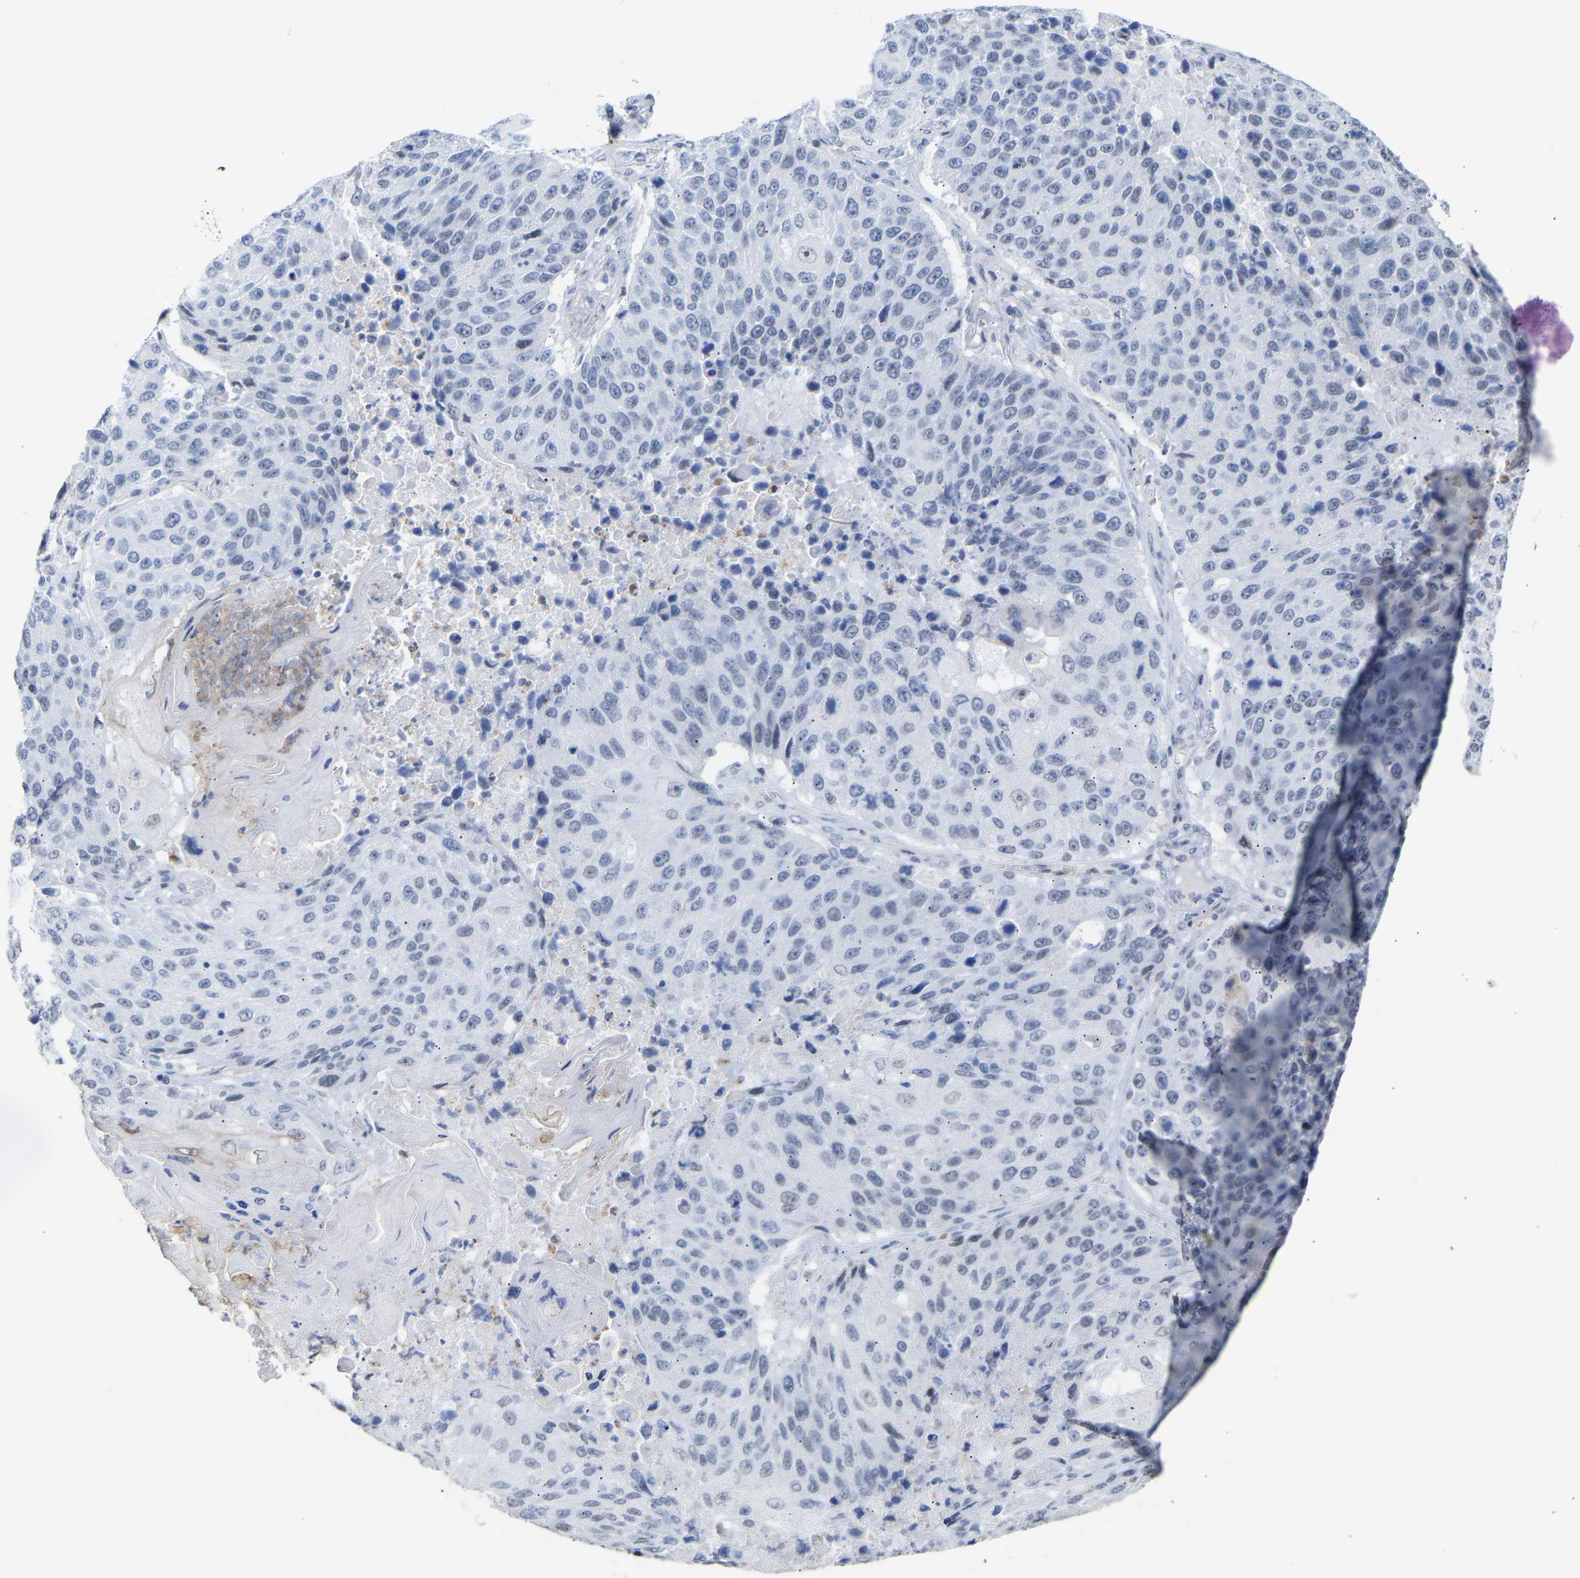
{"staining": {"intensity": "negative", "quantity": "none", "location": "none"}, "tissue": "lung cancer", "cell_type": "Tumor cells", "image_type": "cancer", "snomed": [{"axis": "morphology", "description": "Squamous cell carcinoma, NOS"}, {"axis": "topography", "description": "Lung"}], "caption": "Histopathology image shows no protein expression in tumor cells of squamous cell carcinoma (lung) tissue.", "gene": "AMPH", "patient": {"sex": "male", "age": 61}}